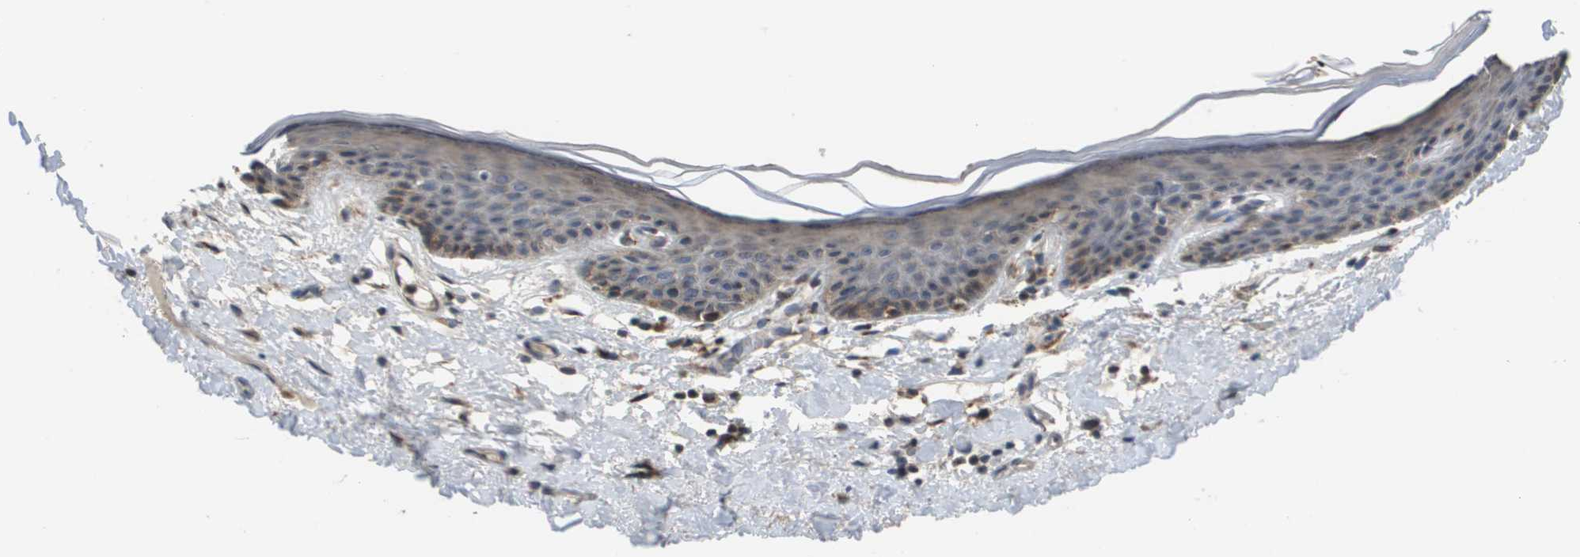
{"staining": {"intensity": "weak", "quantity": "25%-75%", "location": "cytoplasmic/membranous"}, "tissue": "skin", "cell_type": "Epidermal cells", "image_type": "normal", "snomed": [{"axis": "morphology", "description": "Normal tissue, NOS"}, {"axis": "topography", "description": "Vulva"}], "caption": "Weak cytoplasmic/membranous expression for a protein is appreciated in approximately 25%-75% of epidermal cells of normal skin using immunohistochemistry (IHC).", "gene": "PCK1", "patient": {"sex": "female", "age": 54}}